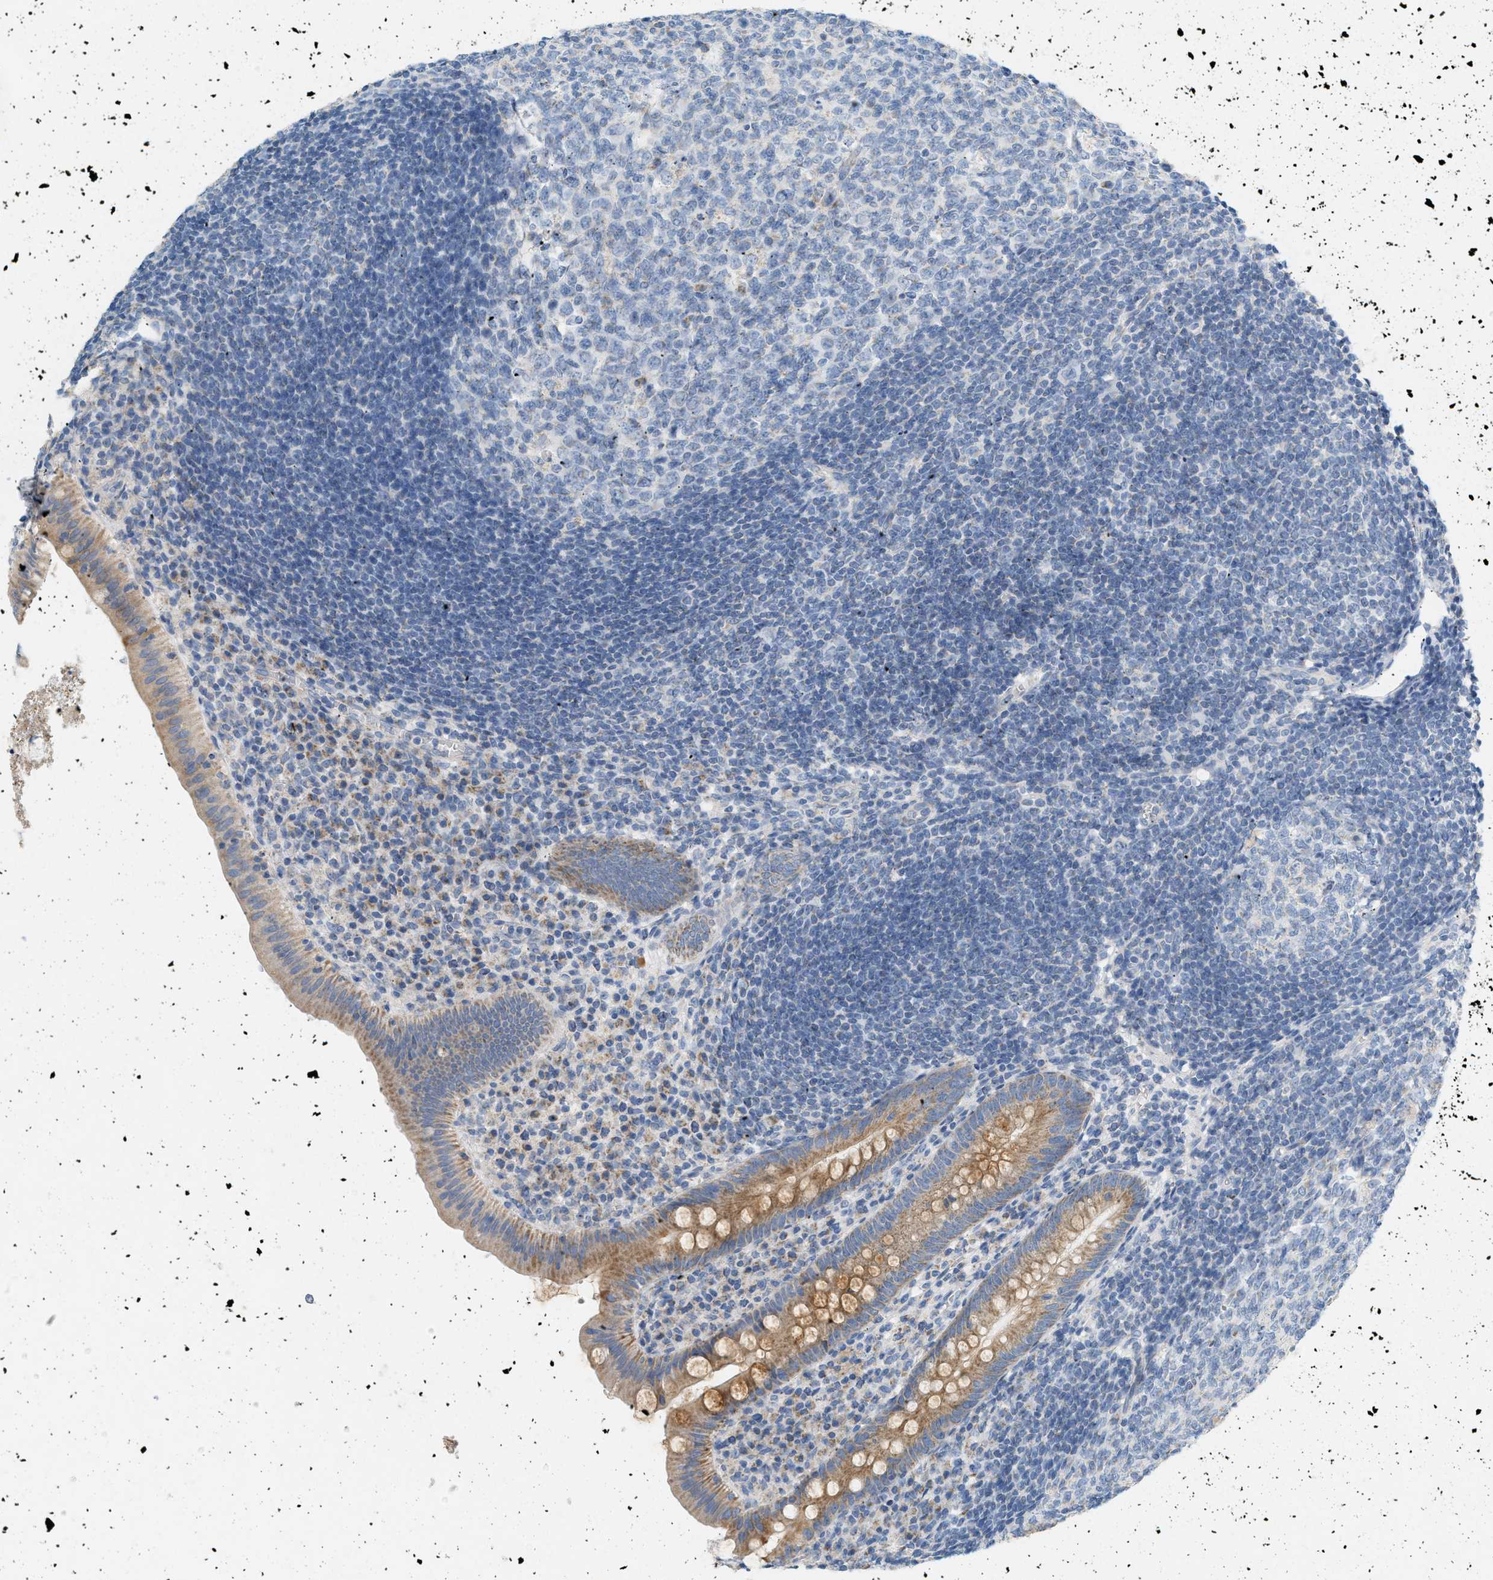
{"staining": {"intensity": "moderate", "quantity": ">75%", "location": "cytoplasmic/membranous"}, "tissue": "appendix", "cell_type": "Glandular cells", "image_type": "normal", "snomed": [{"axis": "morphology", "description": "Normal tissue, NOS"}, {"axis": "topography", "description": "Appendix"}], "caption": "A photomicrograph showing moderate cytoplasmic/membranous staining in approximately >75% of glandular cells in unremarkable appendix, as visualized by brown immunohistochemical staining.", "gene": "NDUFS8", "patient": {"sex": "male", "age": 56}}